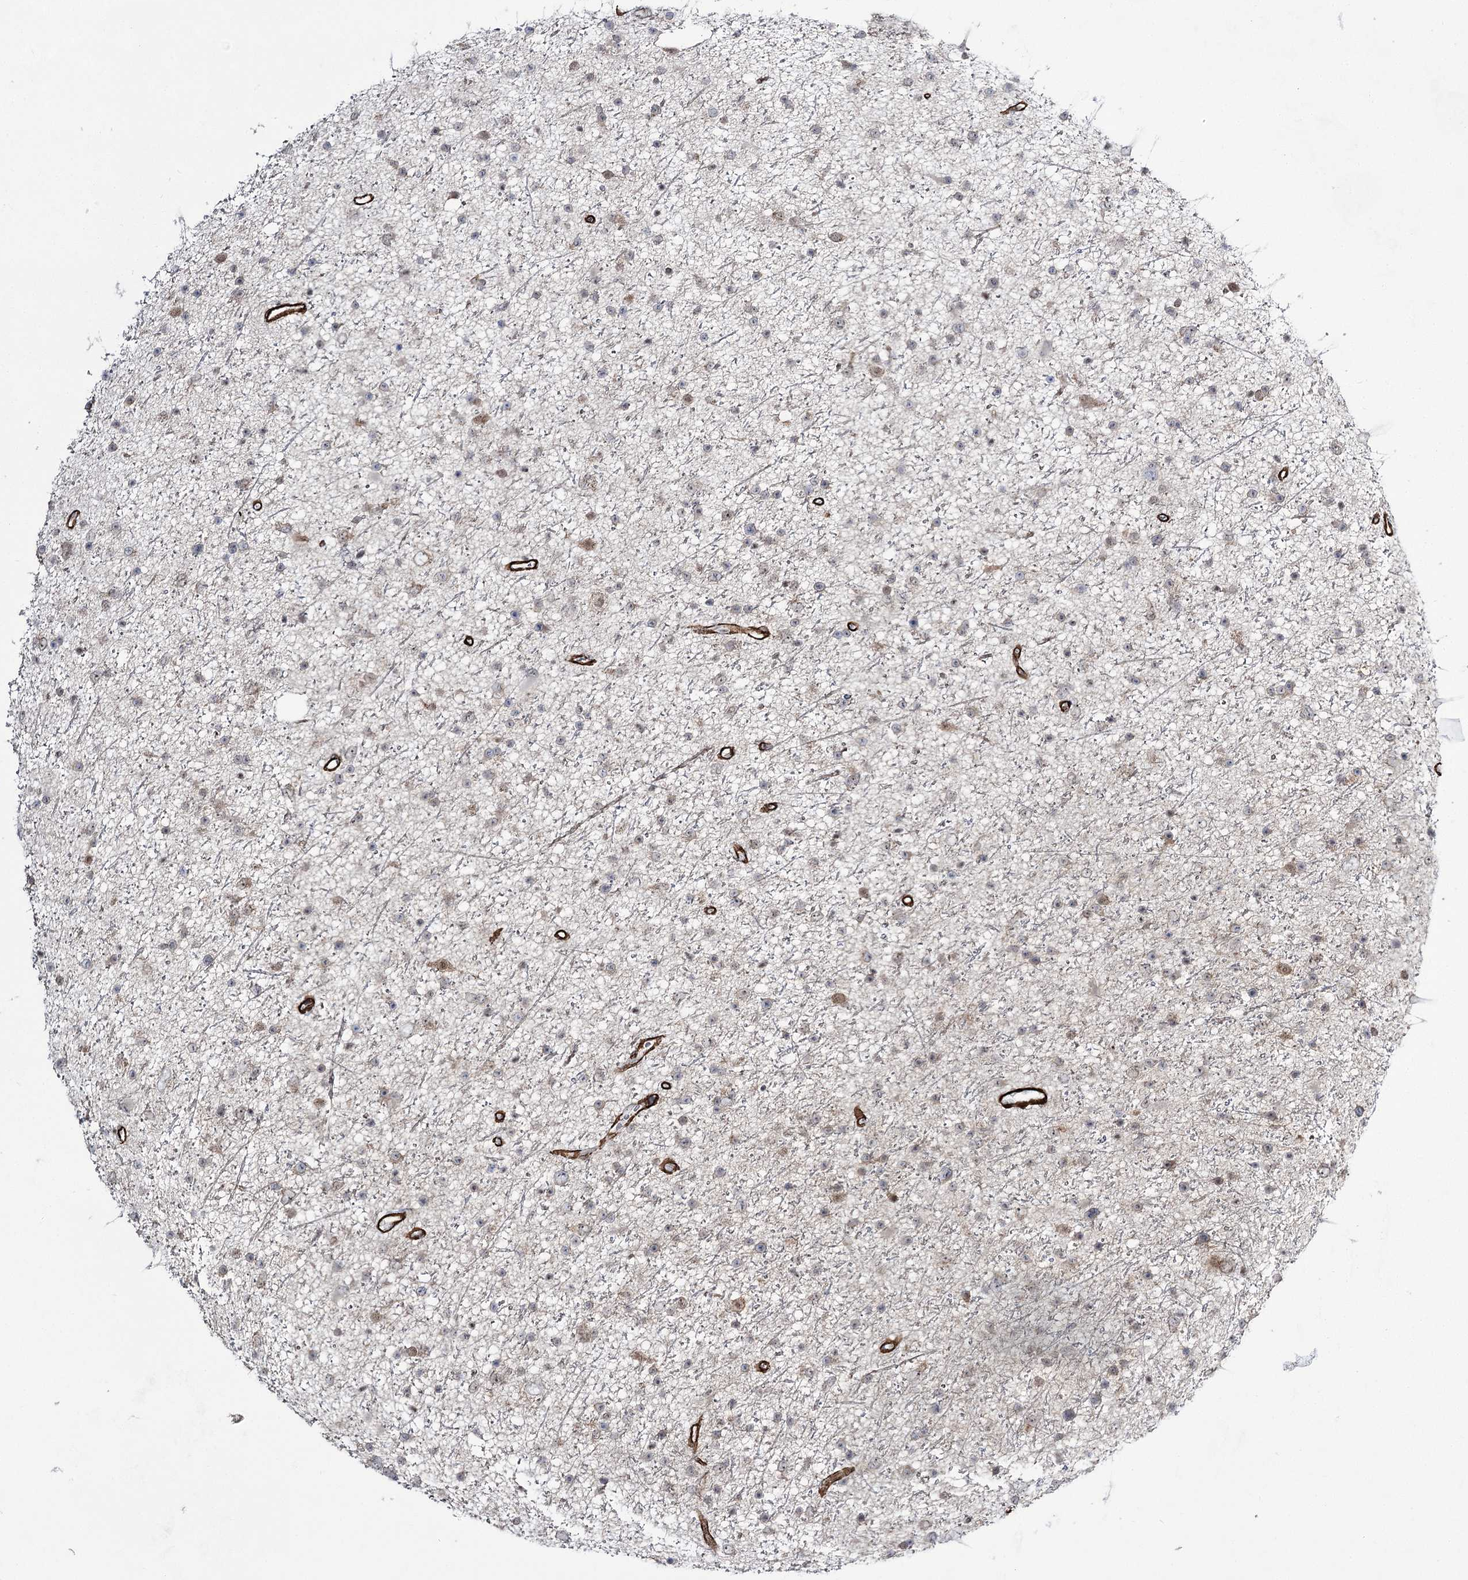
{"staining": {"intensity": "weak", "quantity": "<25%", "location": "cytoplasmic/membranous"}, "tissue": "glioma", "cell_type": "Tumor cells", "image_type": "cancer", "snomed": [{"axis": "morphology", "description": "Glioma, malignant, Low grade"}, {"axis": "topography", "description": "Cerebral cortex"}], "caption": "High magnification brightfield microscopy of glioma stained with DAB (3,3'-diaminobenzidine) (brown) and counterstained with hematoxylin (blue): tumor cells show no significant staining. (DAB (3,3'-diaminobenzidine) IHC visualized using brightfield microscopy, high magnification).", "gene": "CWF19L1", "patient": {"sex": "female", "age": 39}}